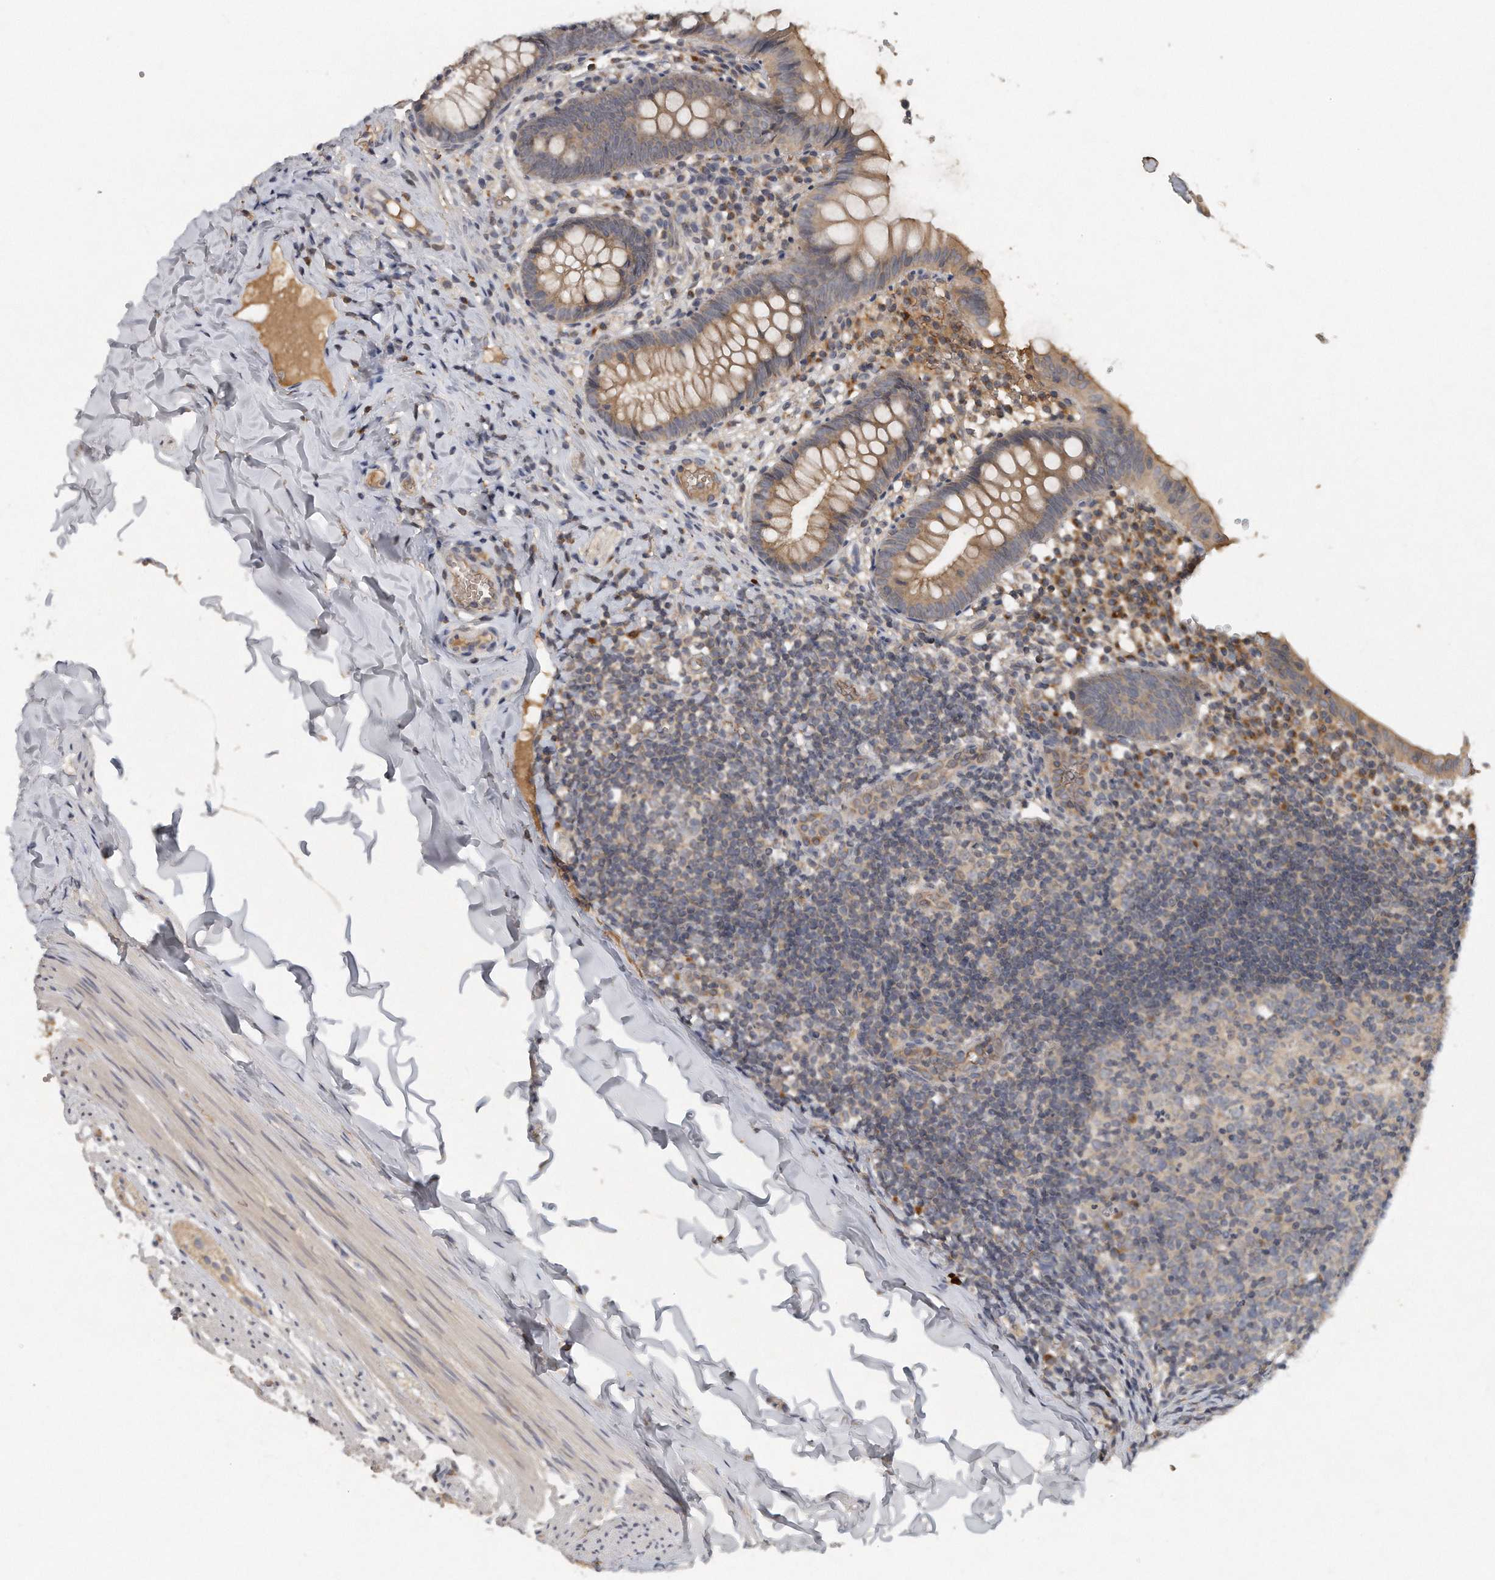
{"staining": {"intensity": "moderate", "quantity": ">75%", "location": "cytoplasmic/membranous"}, "tissue": "appendix", "cell_type": "Glandular cells", "image_type": "normal", "snomed": [{"axis": "morphology", "description": "Normal tissue, NOS"}, {"axis": "topography", "description": "Appendix"}], "caption": "IHC staining of benign appendix, which exhibits medium levels of moderate cytoplasmic/membranous positivity in about >75% of glandular cells indicating moderate cytoplasmic/membranous protein staining. The staining was performed using DAB (3,3'-diaminobenzidine) (brown) for protein detection and nuclei were counterstained in hematoxylin (blue).", "gene": "TRAPPC14", "patient": {"sex": "male", "age": 8}}